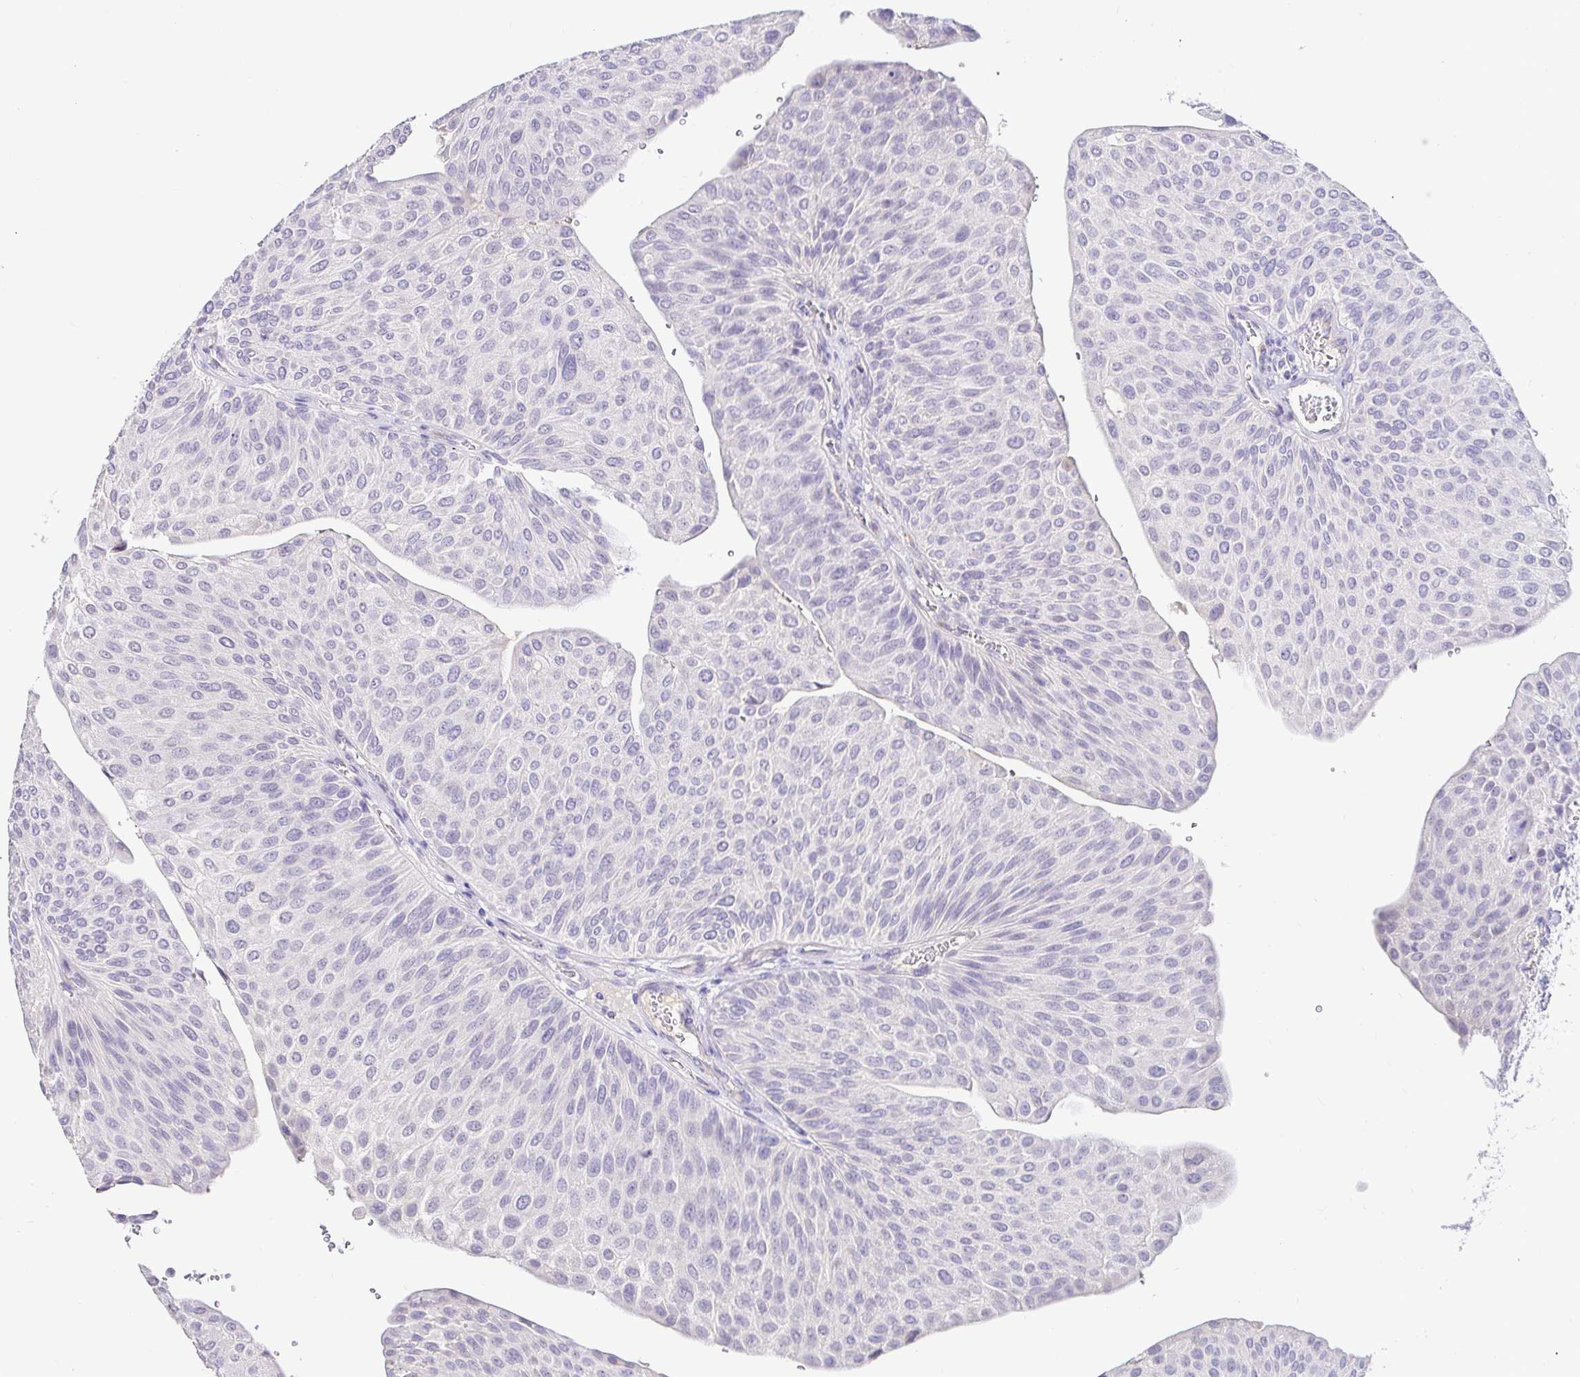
{"staining": {"intensity": "negative", "quantity": "none", "location": "none"}, "tissue": "urothelial cancer", "cell_type": "Tumor cells", "image_type": "cancer", "snomed": [{"axis": "morphology", "description": "Urothelial carcinoma, NOS"}, {"axis": "topography", "description": "Urinary bladder"}], "caption": "Protein analysis of transitional cell carcinoma demonstrates no significant positivity in tumor cells. (DAB immunohistochemistry (IHC), high magnification).", "gene": "CDO1", "patient": {"sex": "male", "age": 67}}